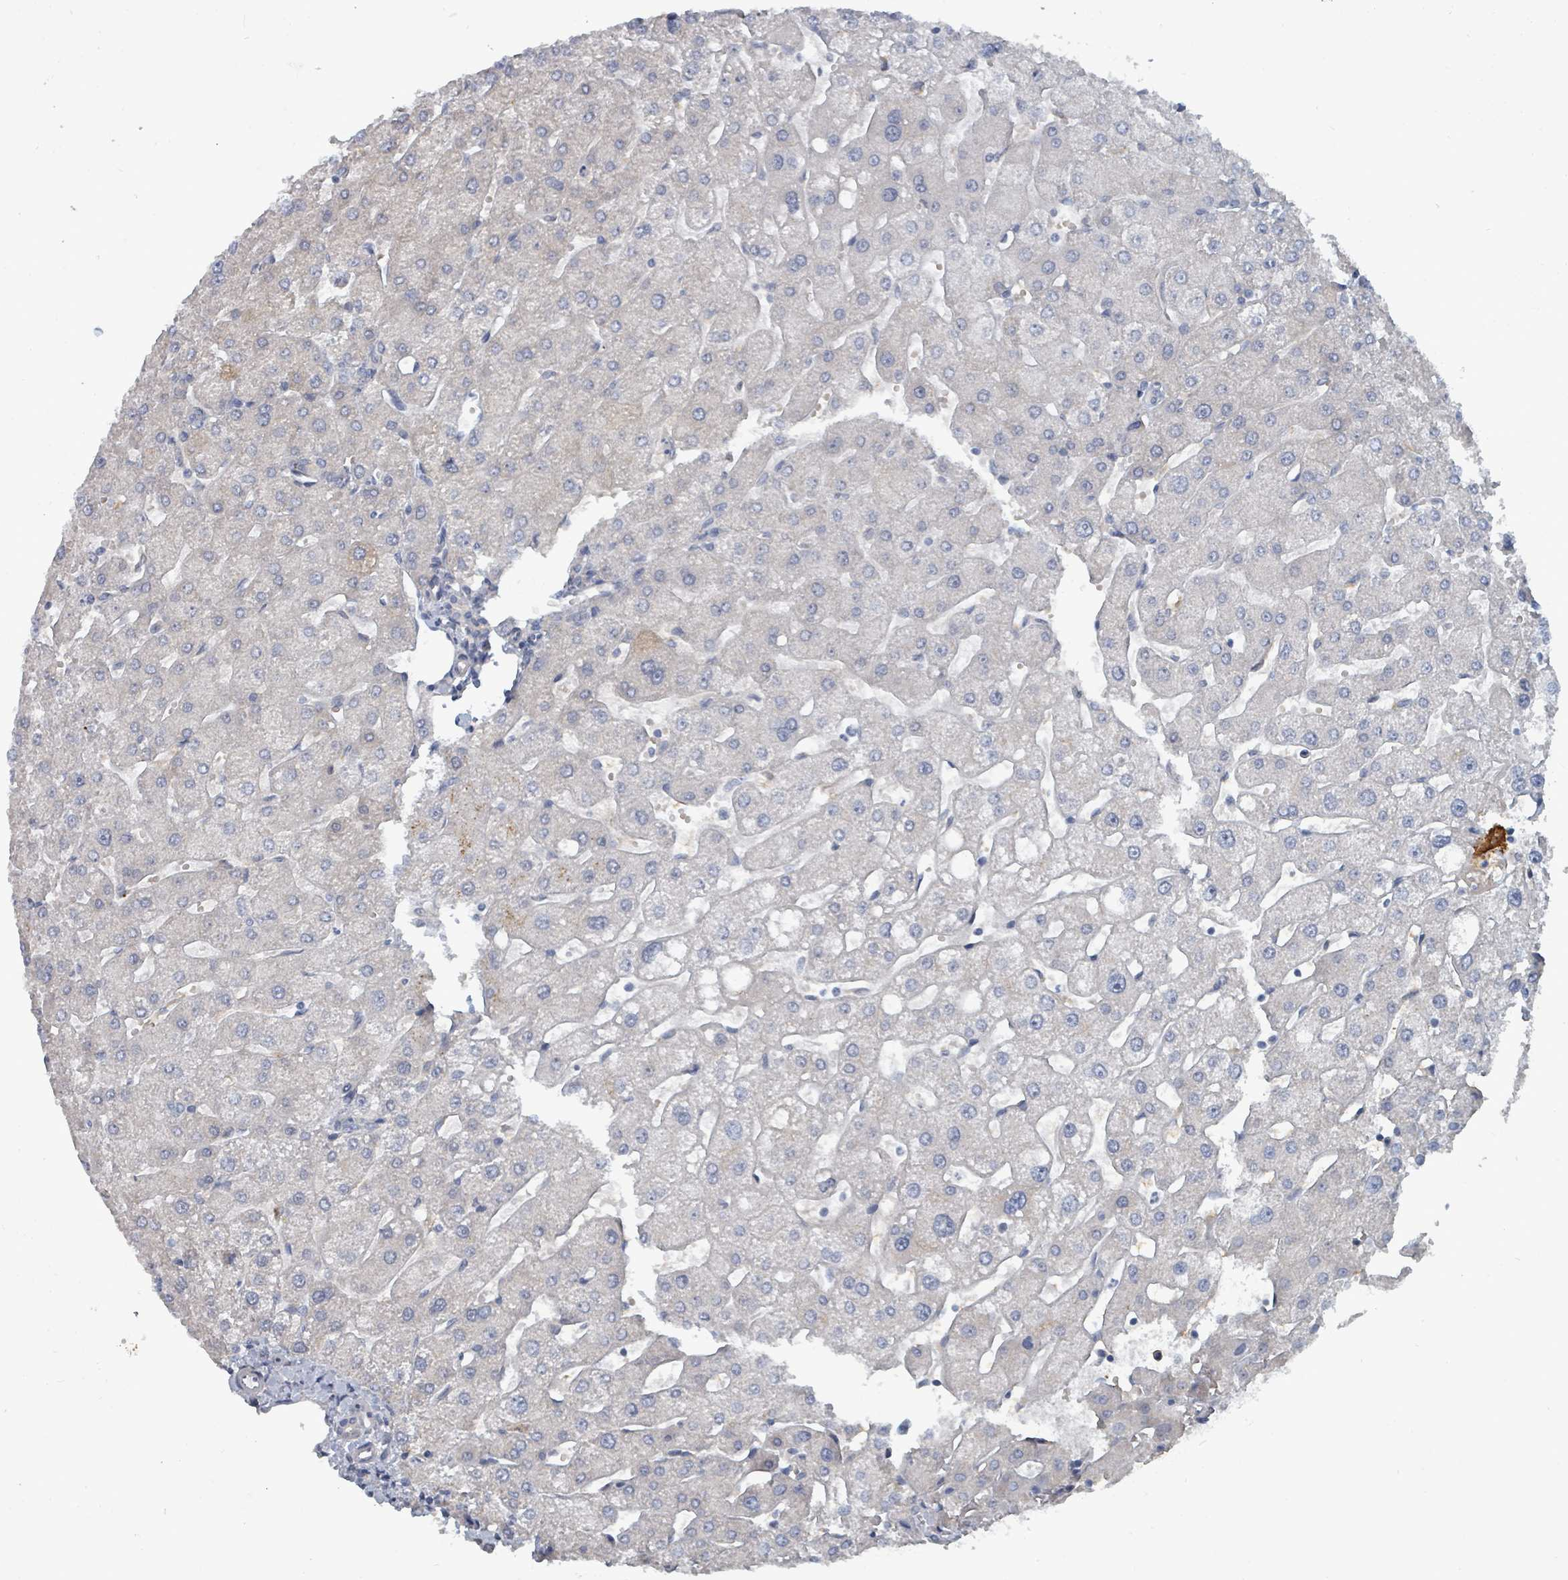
{"staining": {"intensity": "negative", "quantity": "none", "location": "none"}, "tissue": "liver", "cell_type": "Cholangiocytes", "image_type": "normal", "snomed": [{"axis": "morphology", "description": "Normal tissue, NOS"}, {"axis": "topography", "description": "Liver"}], "caption": "IHC of benign human liver demonstrates no positivity in cholangiocytes.", "gene": "TRDMT1", "patient": {"sex": "male", "age": 67}}